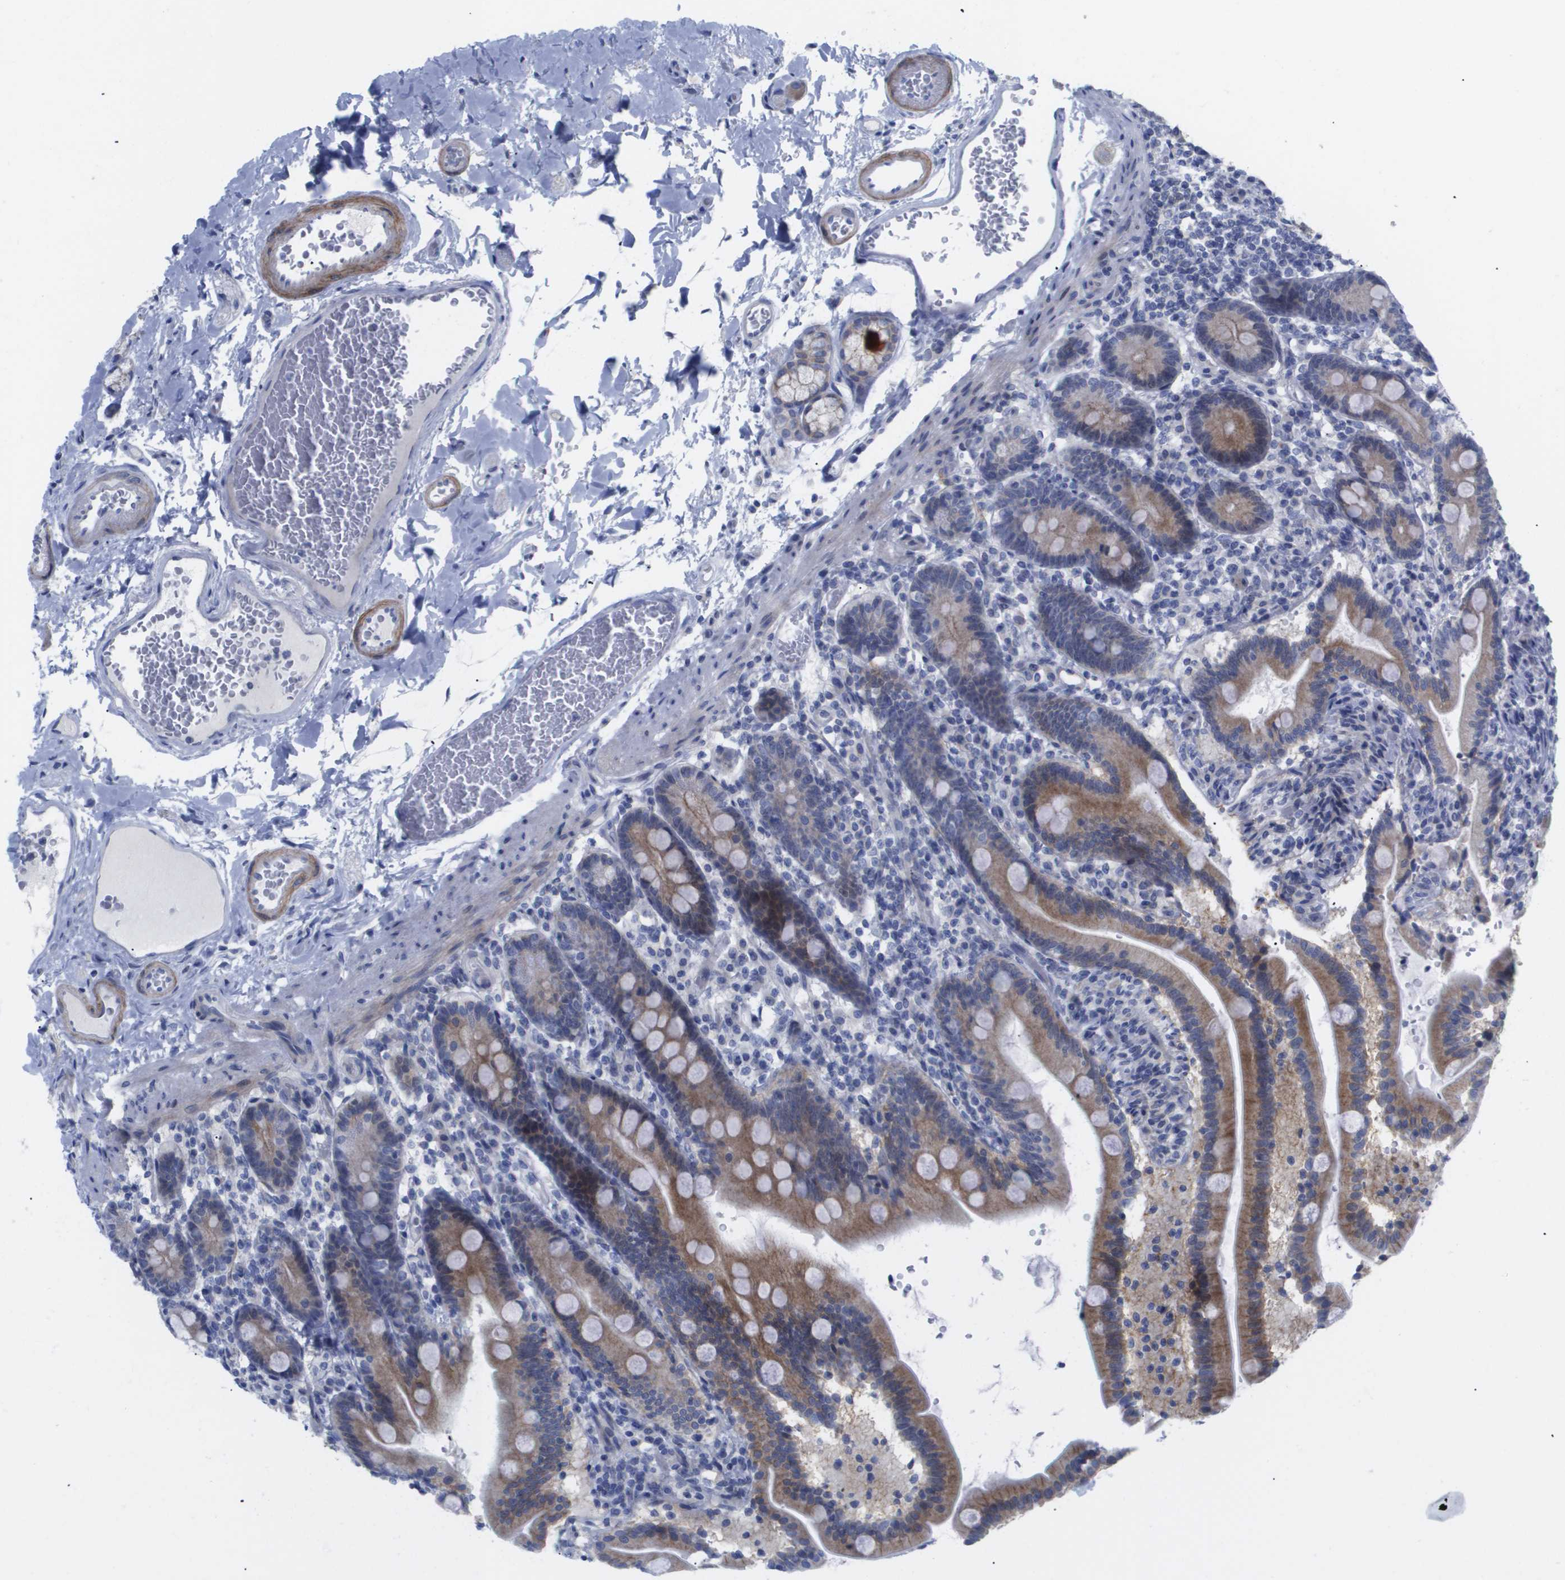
{"staining": {"intensity": "moderate", "quantity": "25%-75%", "location": "cytoplasmic/membranous"}, "tissue": "duodenum", "cell_type": "Glandular cells", "image_type": "normal", "snomed": [{"axis": "morphology", "description": "Normal tissue, NOS"}, {"axis": "topography", "description": "Duodenum"}], "caption": "The histopathology image shows immunohistochemical staining of benign duodenum. There is moderate cytoplasmic/membranous positivity is seen in approximately 25%-75% of glandular cells.", "gene": "CAV3", "patient": {"sex": "male", "age": 54}}